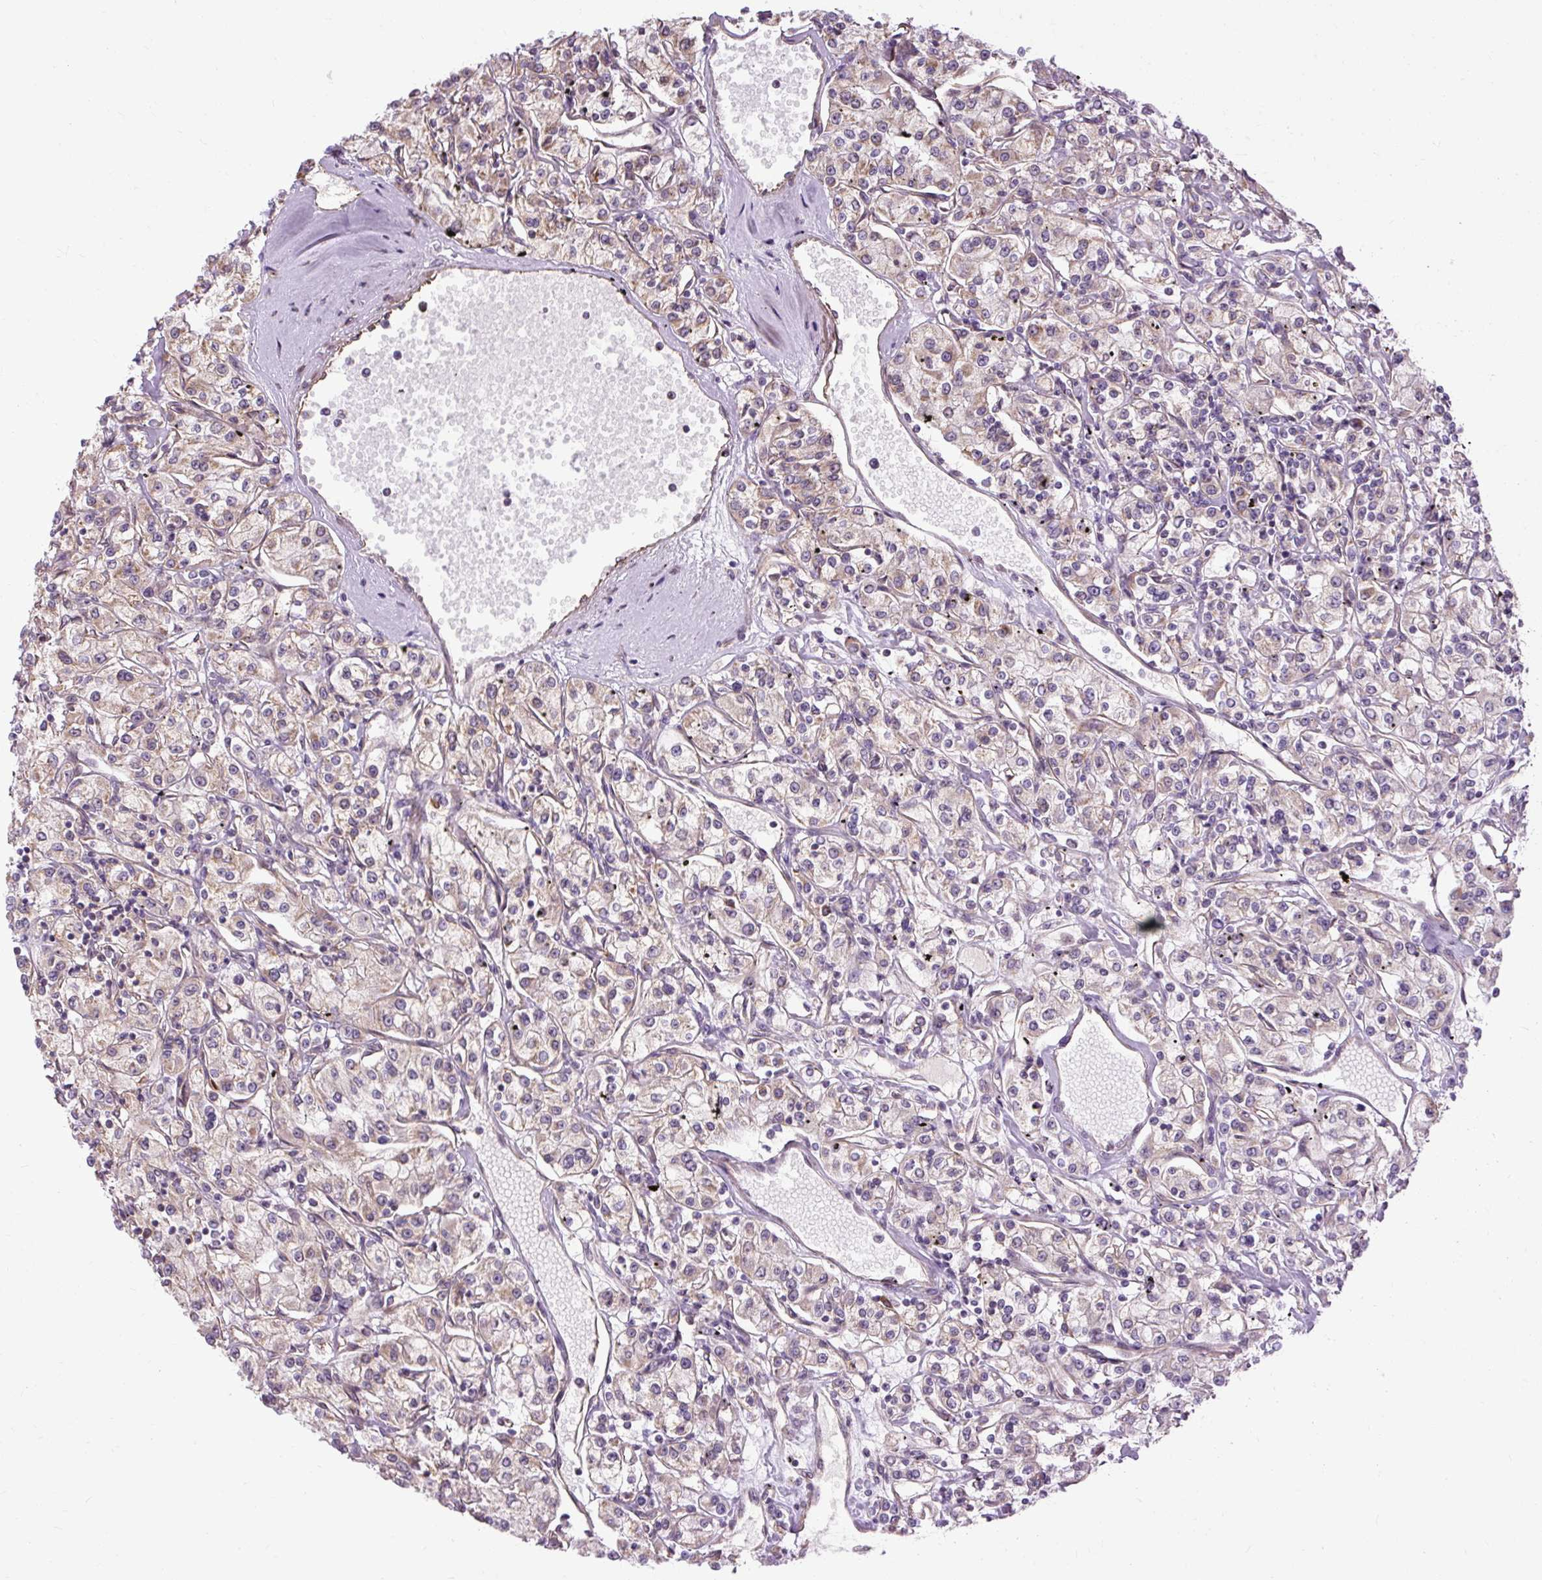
{"staining": {"intensity": "weak", "quantity": "<25%", "location": "cytoplasmic/membranous"}, "tissue": "renal cancer", "cell_type": "Tumor cells", "image_type": "cancer", "snomed": [{"axis": "morphology", "description": "Adenocarcinoma, NOS"}, {"axis": "topography", "description": "Kidney"}], "caption": "The immunohistochemistry (IHC) micrograph has no significant expression in tumor cells of renal cancer tissue.", "gene": "FLRT1", "patient": {"sex": "female", "age": 59}}